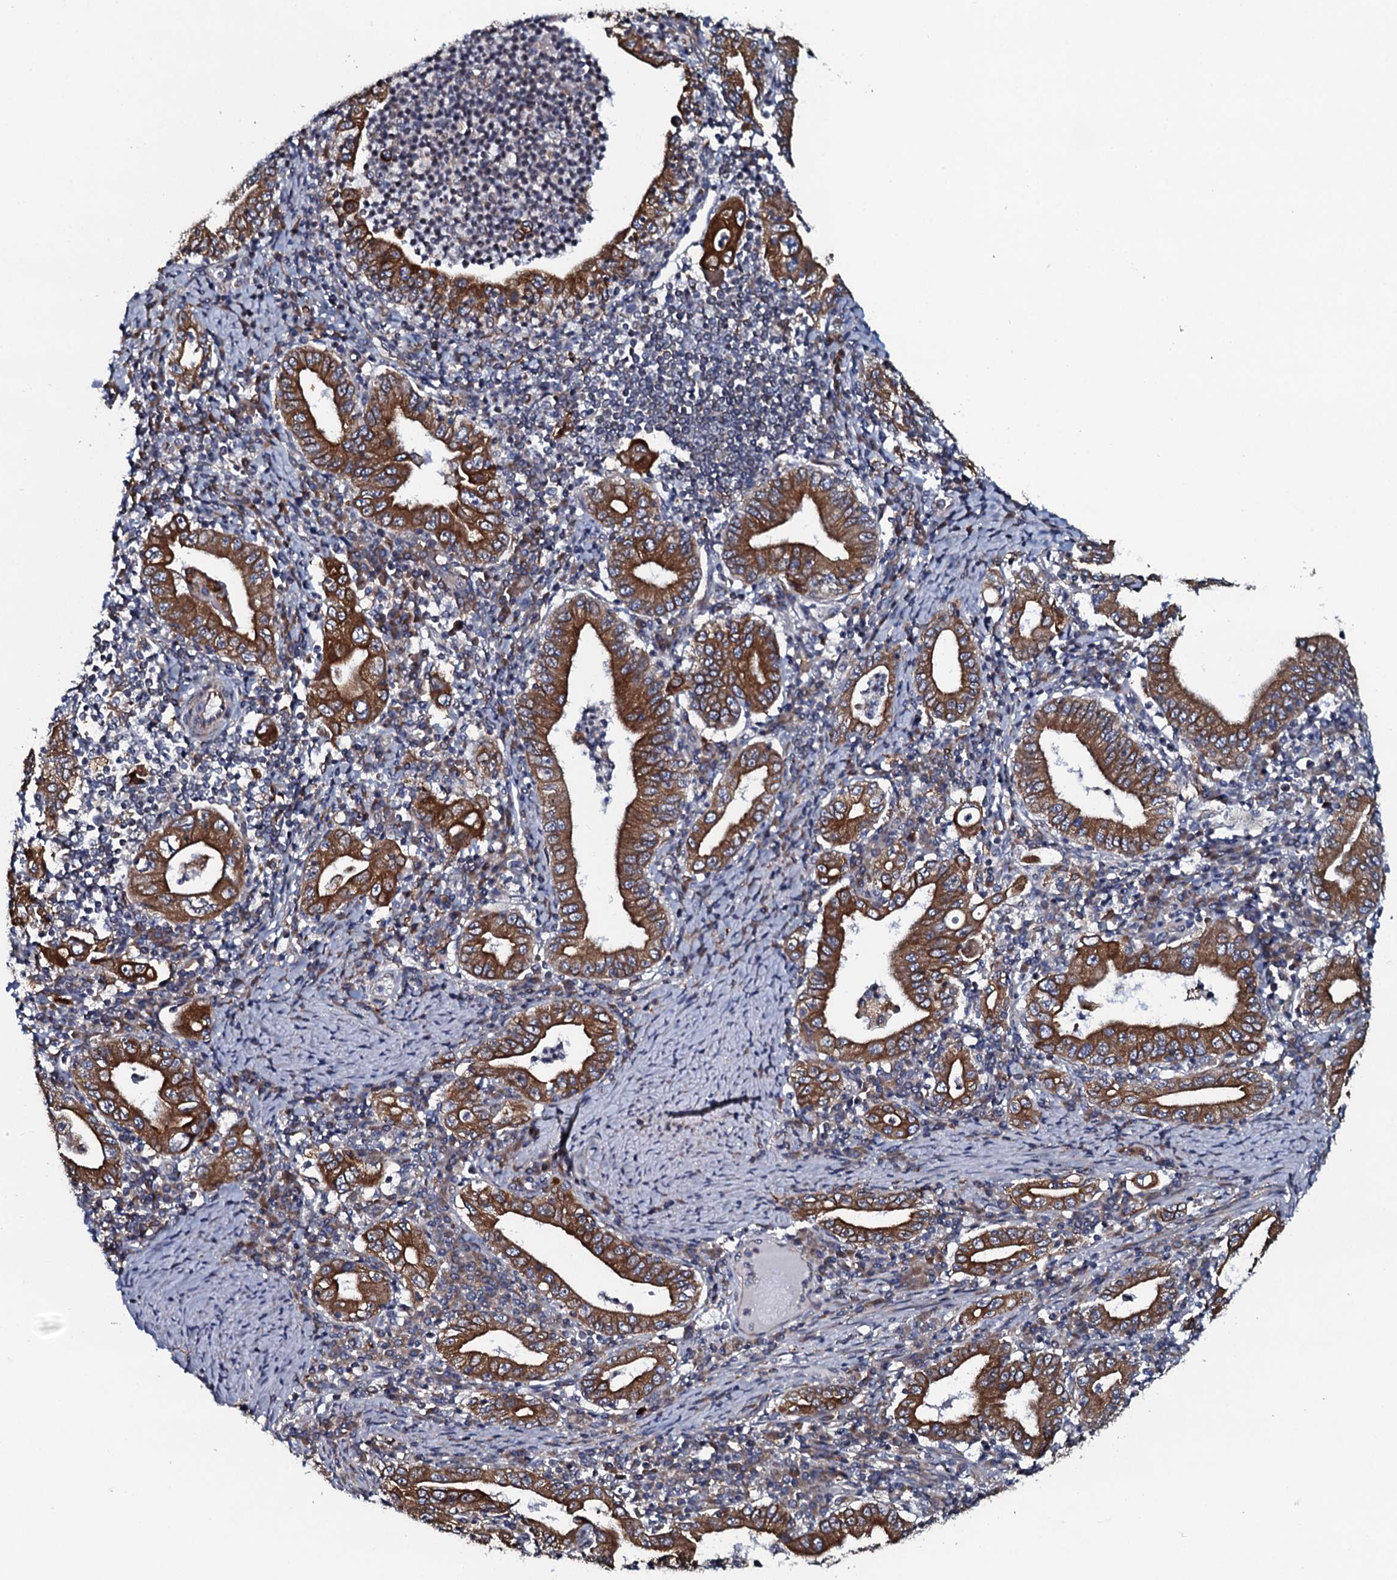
{"staining": {"intensity": "strong", "quantity": ">75%", "location": "cytoplasmic/membranous"}, "tissue": "stomach cancer", "cell_type": "Tumor cells", "image_type": "cancer", "snomed": [{"axis": "morphology", "description": "Normal tissue, NOS"}, {"axis": "morphology", "description": "Adenocarcinoma, NOS"}, {"axis": "topography", "description": "Esophagus"}, {"axis": "topography", "description": "Stomach, upper"}, {"axis": "topography", "description": "Peripheral nerve tissue"}], "caption": "This image shows IHC staining of stomach cancer, with high strong cytoplasmic/membranous expression in approximately >75% of tumor cells.", "gene": "TMEM151A", "patient": {"sex": "male", "age": 62}}